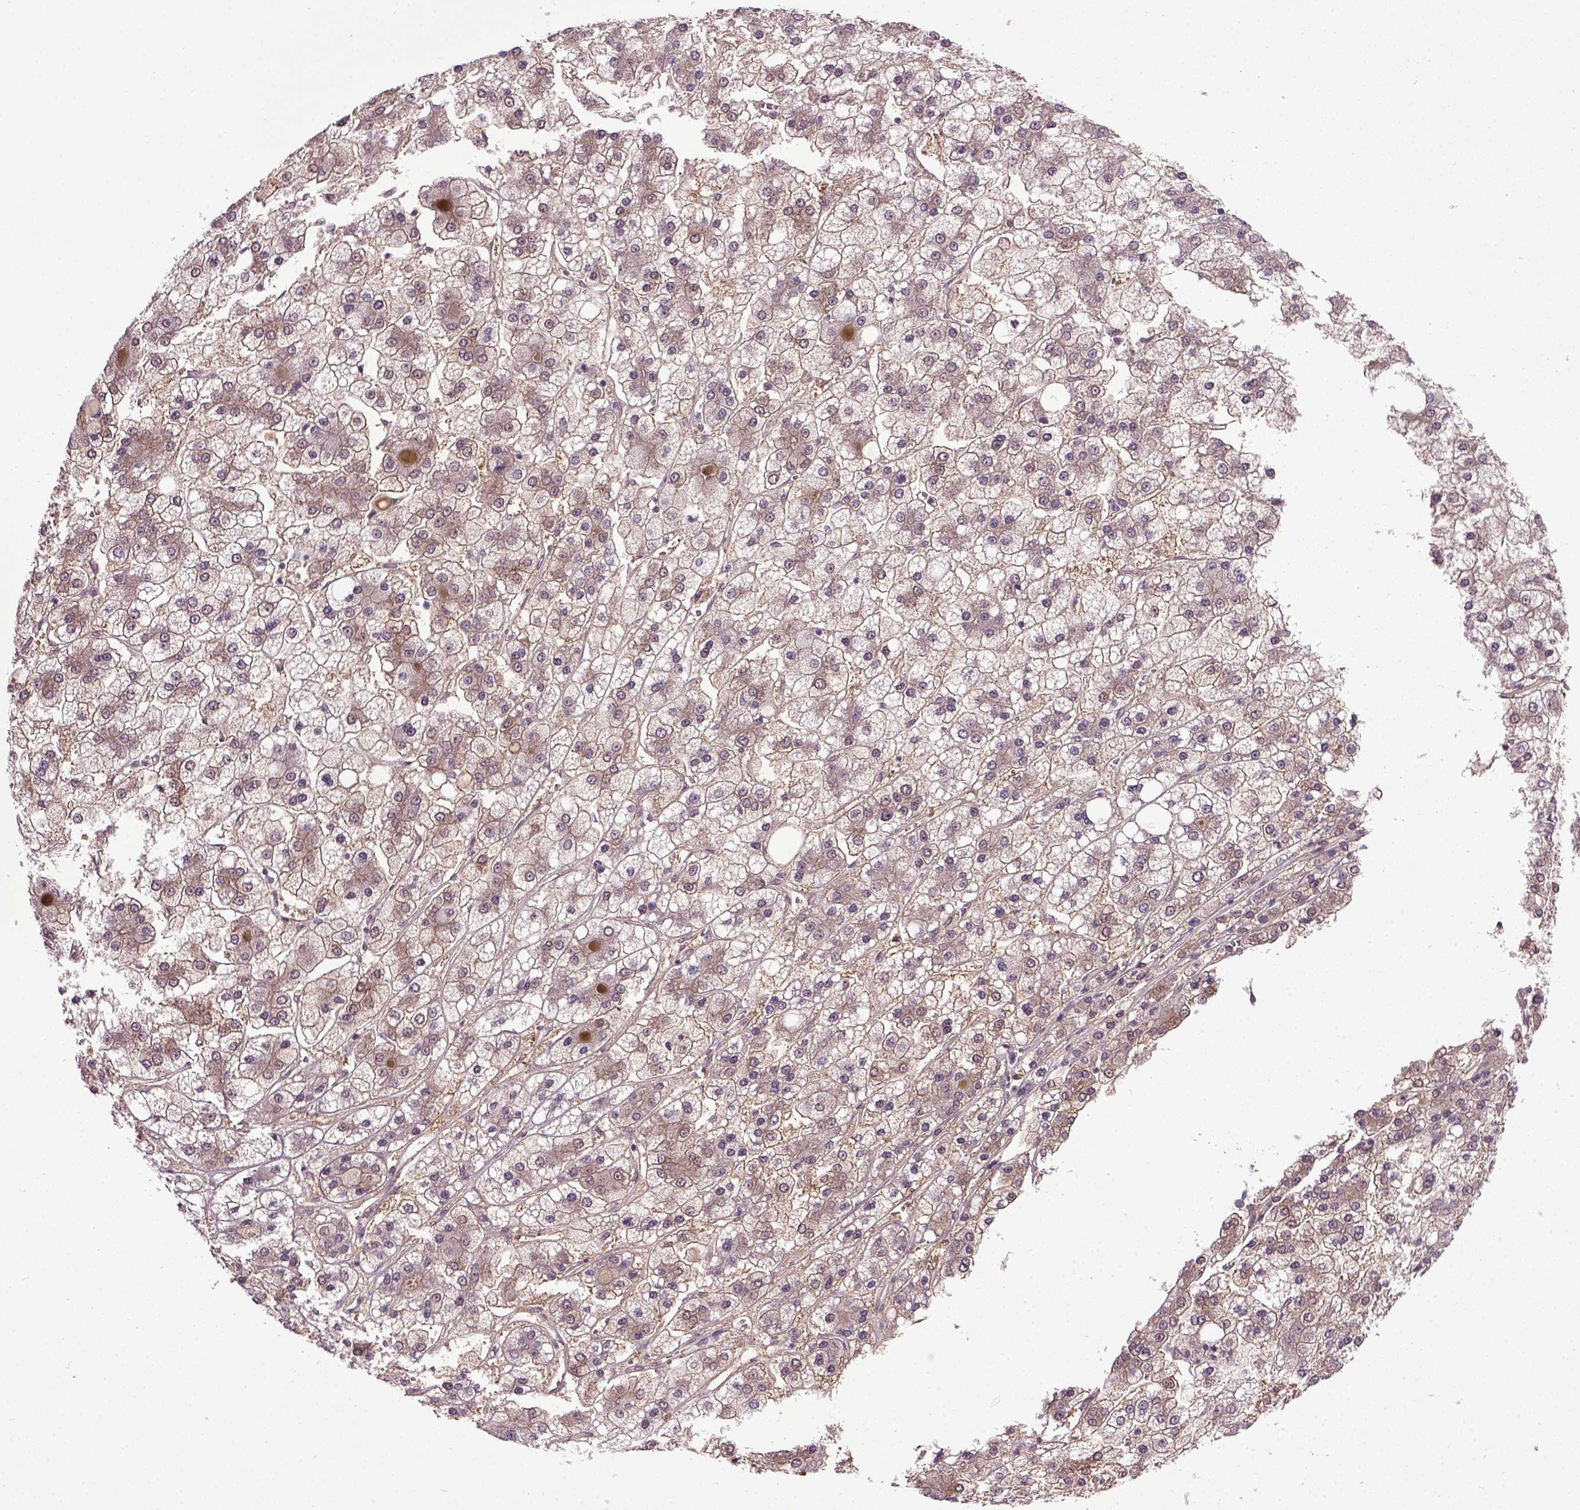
{"staining": {"intensity": "moderate", "quantity": ">75%", "location": "cytoplasmic/membranous"}, "tissue": "liver cancer", "cell_type": "Tumor cells", "image_type": "cancer", "snomed": [{"axis": "morphology", "description": "Carcinoma, Hepatocellular, NOS"}, {"axis": "topography", "description": "Liver"}], "caption": "A brown stain highlights moderate cytoplasmic/membranous positivity of a protein in liver cancer (hepatocellular carcinoma) tumor cells.", "gene": "RAB43", "patient": {"sex": "male", "age": 73}}